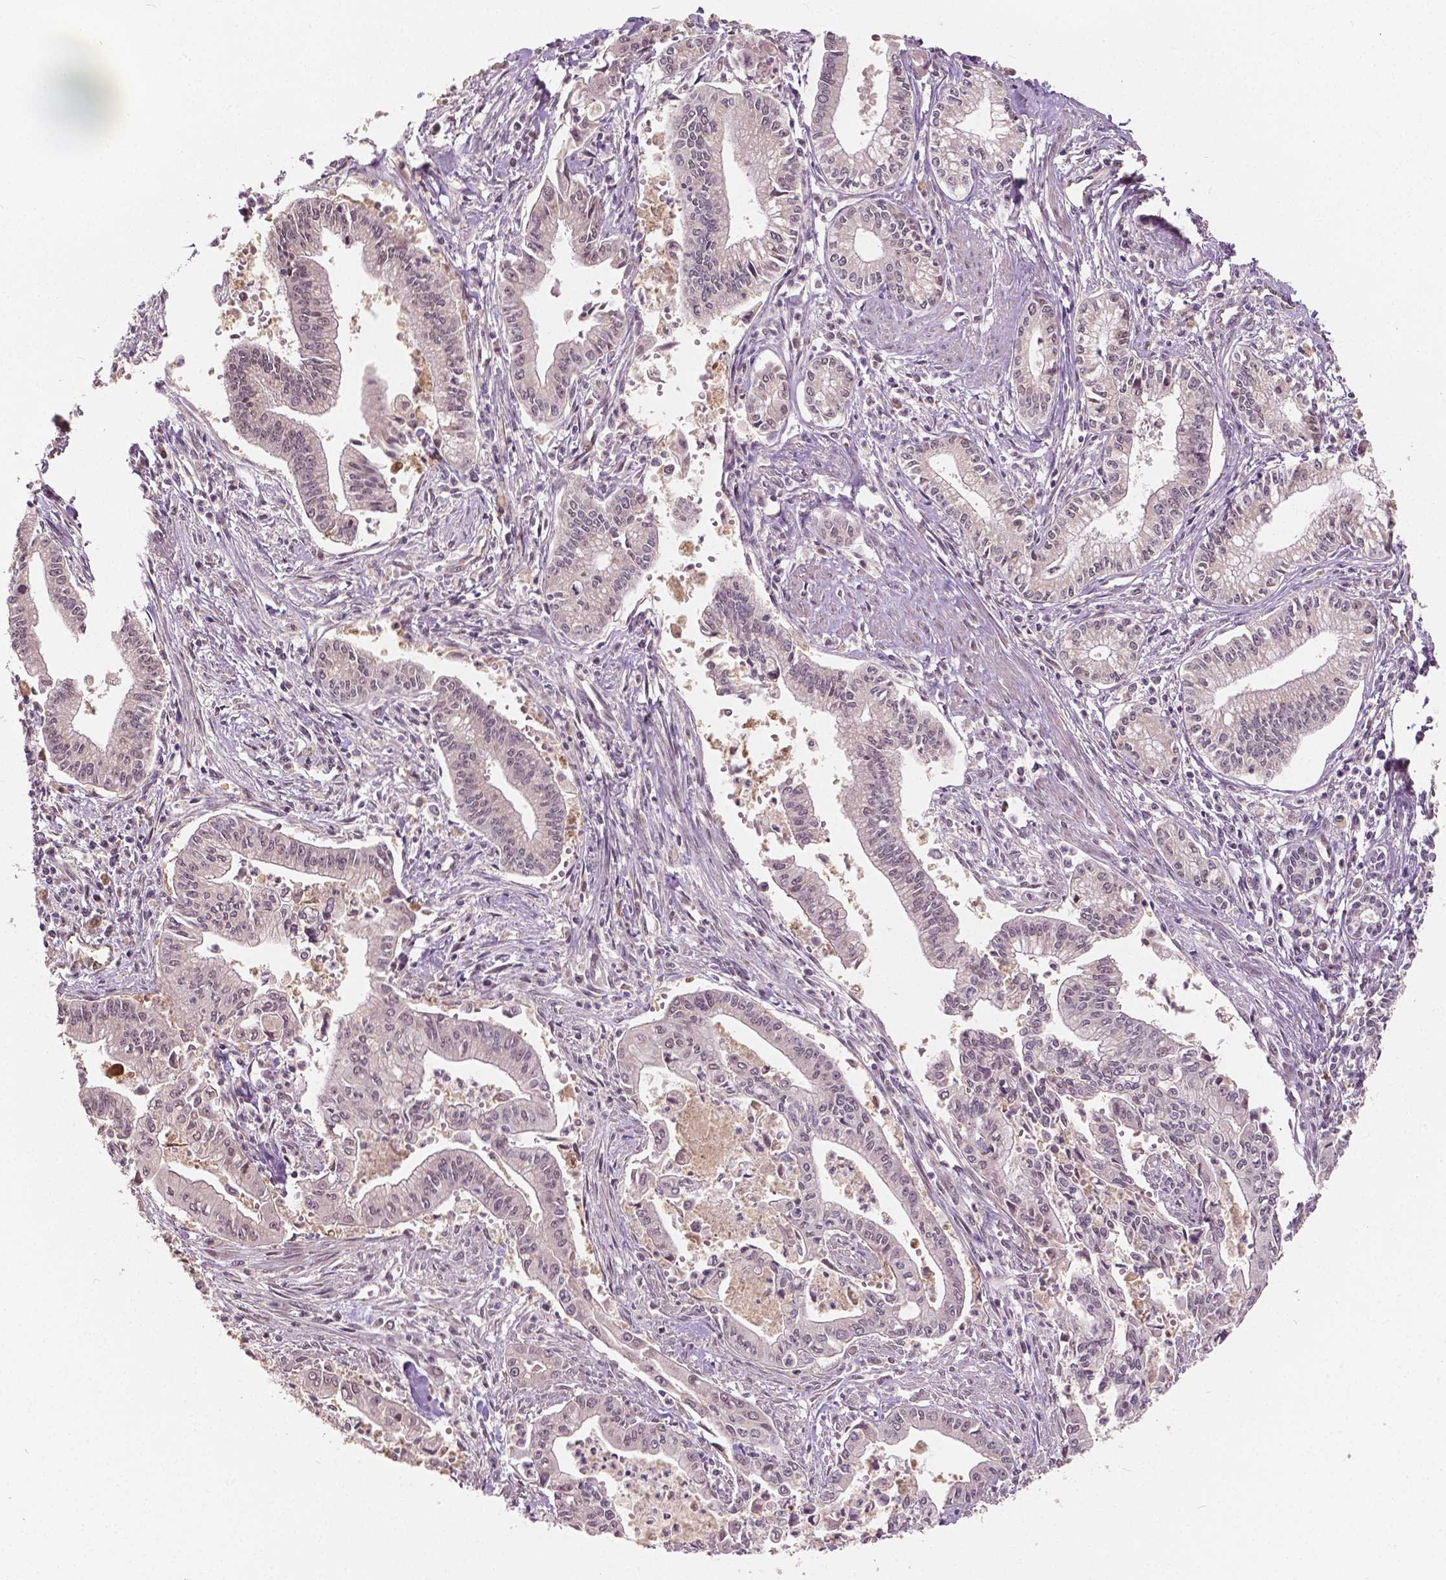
{"staining": {"intensity": "negative", "quantity": "none", "location": "none"}, "tissue": "pancreatic cancer", "cell_type": "Tumor cells", "image_type": "cancer", "snomed": [{"axis": "morphology", "description": "Adenocarcinoma, NOS"}, {"axis": "topography", "description": "Pancreas"}], "caption": "Immunohistochemistry (IHC) histopathology image of neoplastic tissue: human pancreatic adenocarcinoma stained with DAB reveals no significant protein positivity in tumor cells.", "gene": "HMBOX1", "patient": {"sex": "female", "age": 65}}